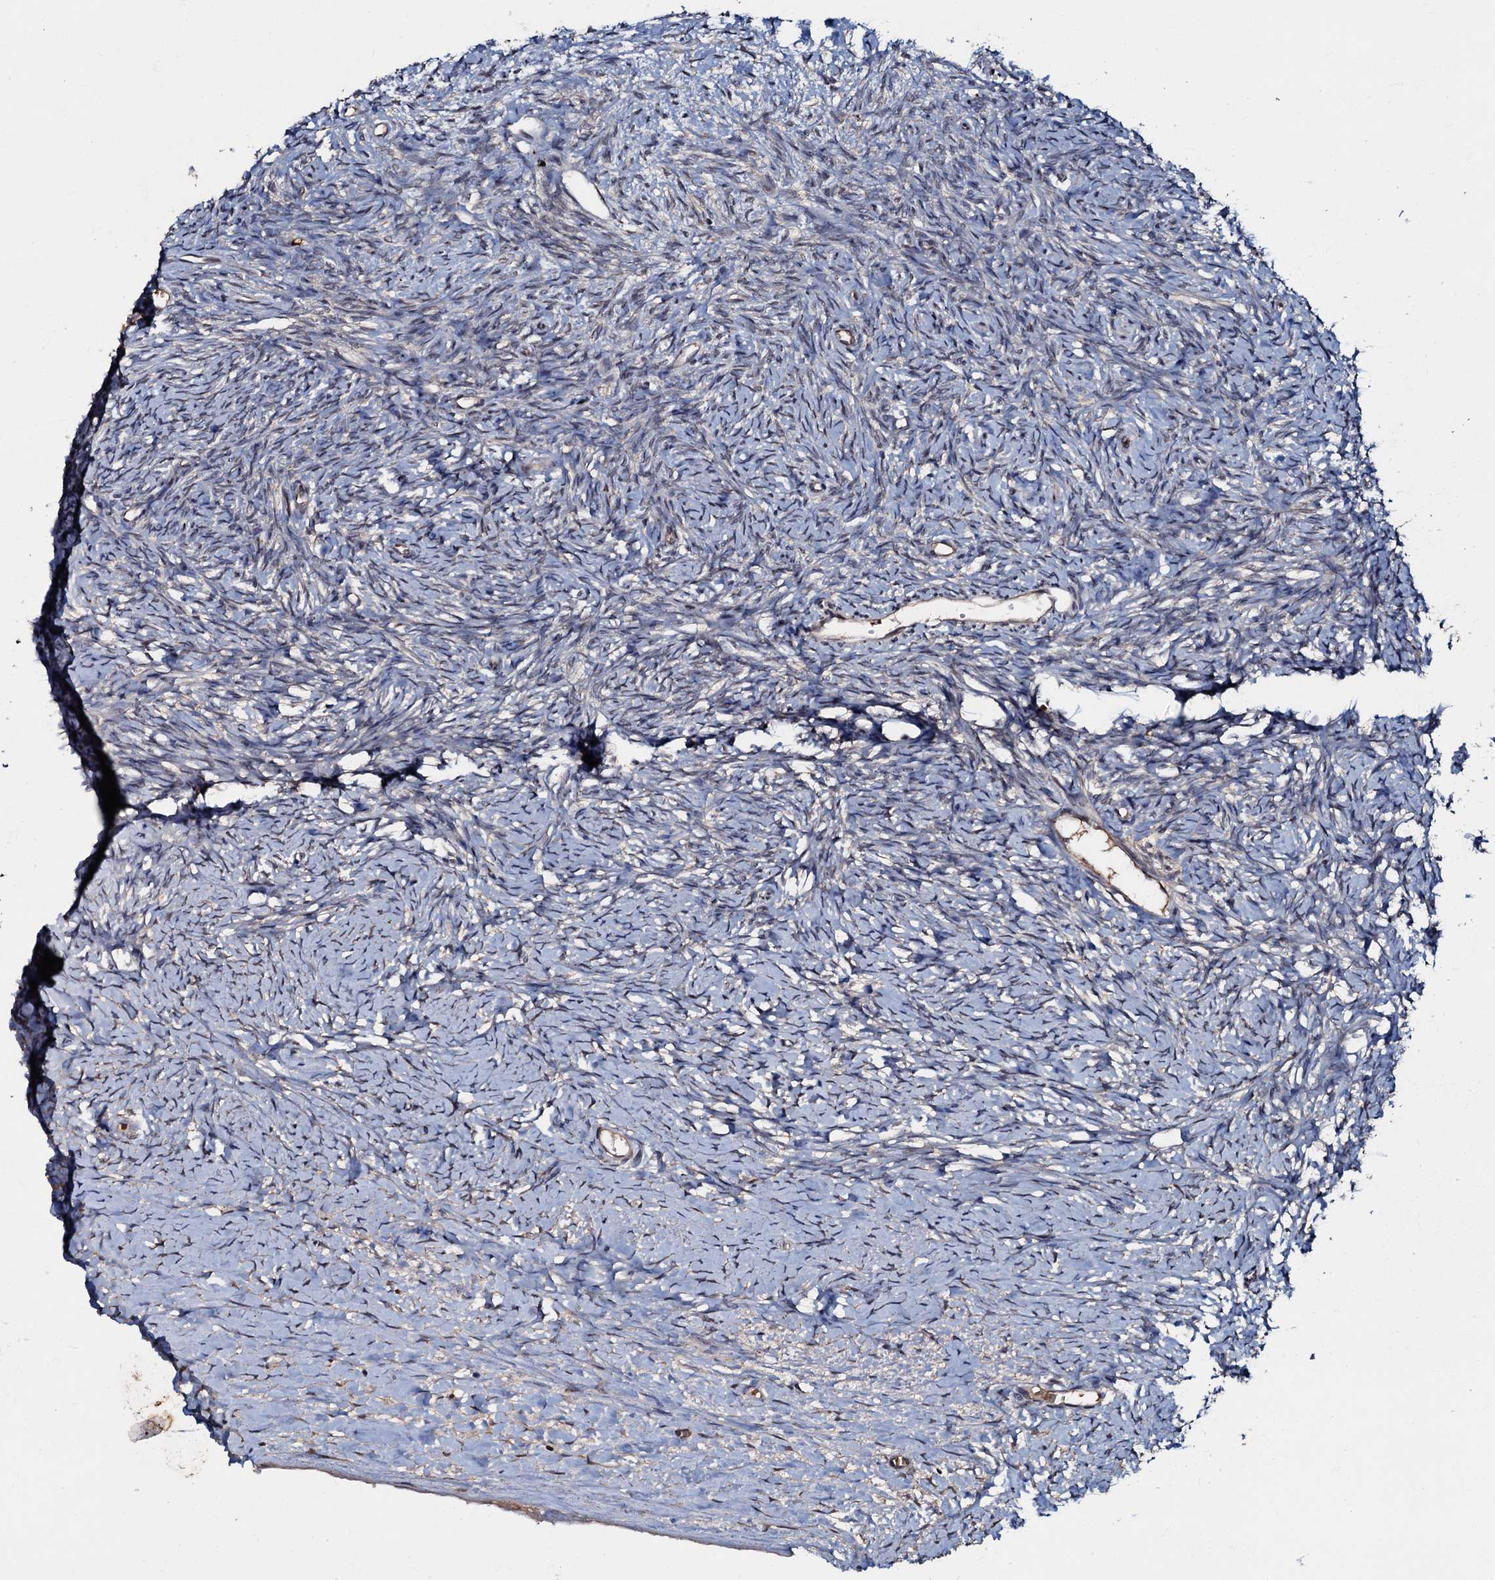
{"staining": {"intensity": "negative", "quantity": "none", "location": "none"}, "tissue": "ovary", "cell_type": "Ovarian stroma cells", "image_type": "normal", "snomed": [{"axis": "morphology", "description": "Normal tissue, NOS"}, {"axis": "morphology", "description": "Developmental malformation"}, {"axis": "topography", "description": "Ovary"}], "caption": "There is no significant staining in ovarian stroma cells of ovary. Brightfield microscopy of immunohistochemistry stained with DAB (3,3'-diaminobenzidine) (brown) and hematoxylin (blue), captured at high magnification.", "gene": "MANSC4", "patient": {"sex": "female", "age": 39}}